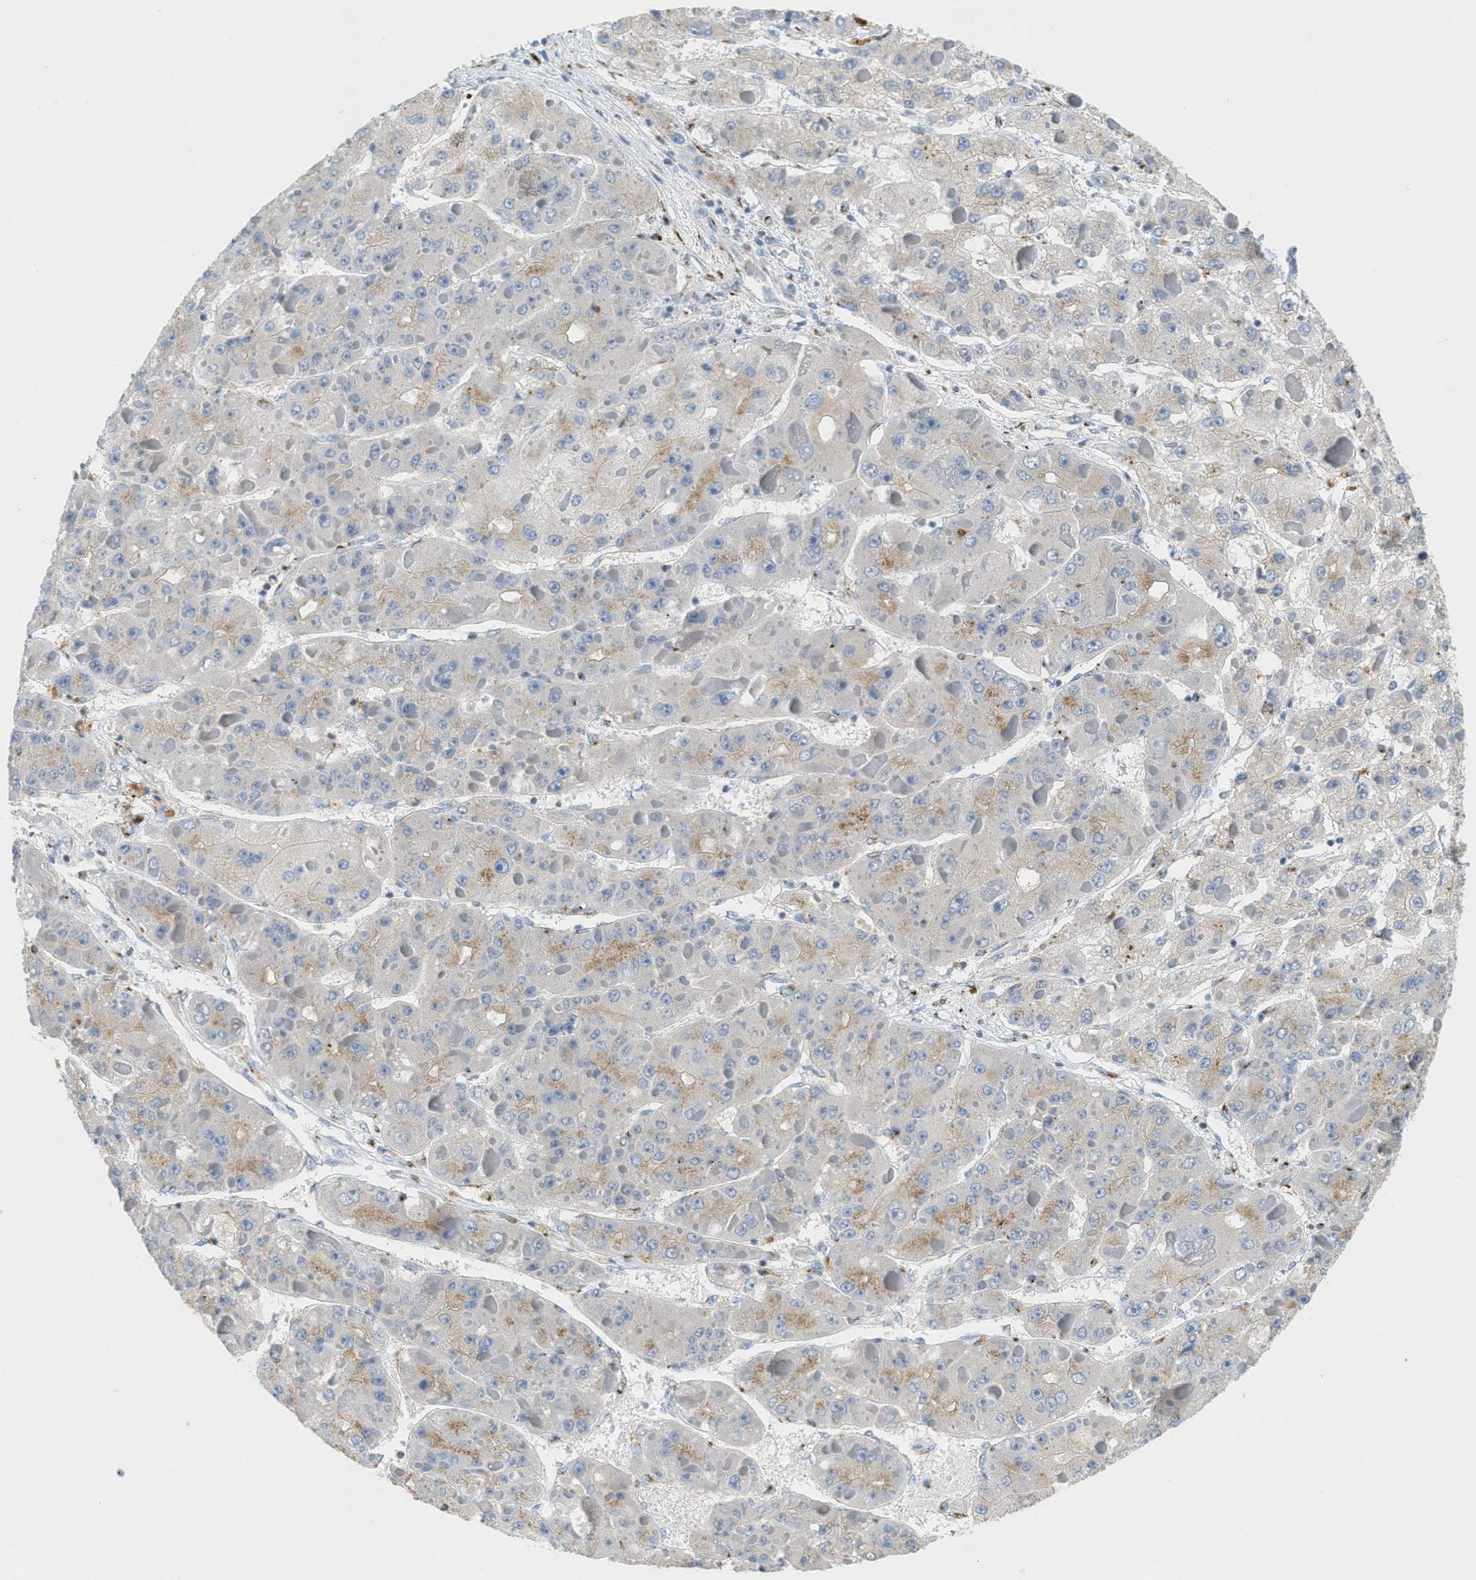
{"staining": {"intensity": "weak", "quantity": "<25%", "location": "cytoplasmic/membranous"}, "tissue": "liver cancer", "cell_type": "Tumor cells", "image_type": "cancer", "snomed": [{"axis": "morphology", "description": "Carcinoma, Hepatocellular, NOS"}, {"axis": "topography", "description": "Liver"}], "caption": "Immunohistochemistry (IHC) of hepatocellular carcinoma (liver) displays no expression in tumor cells.", "gene": "ENTPD4", "patient": {"sex": "female", "age": 73}}